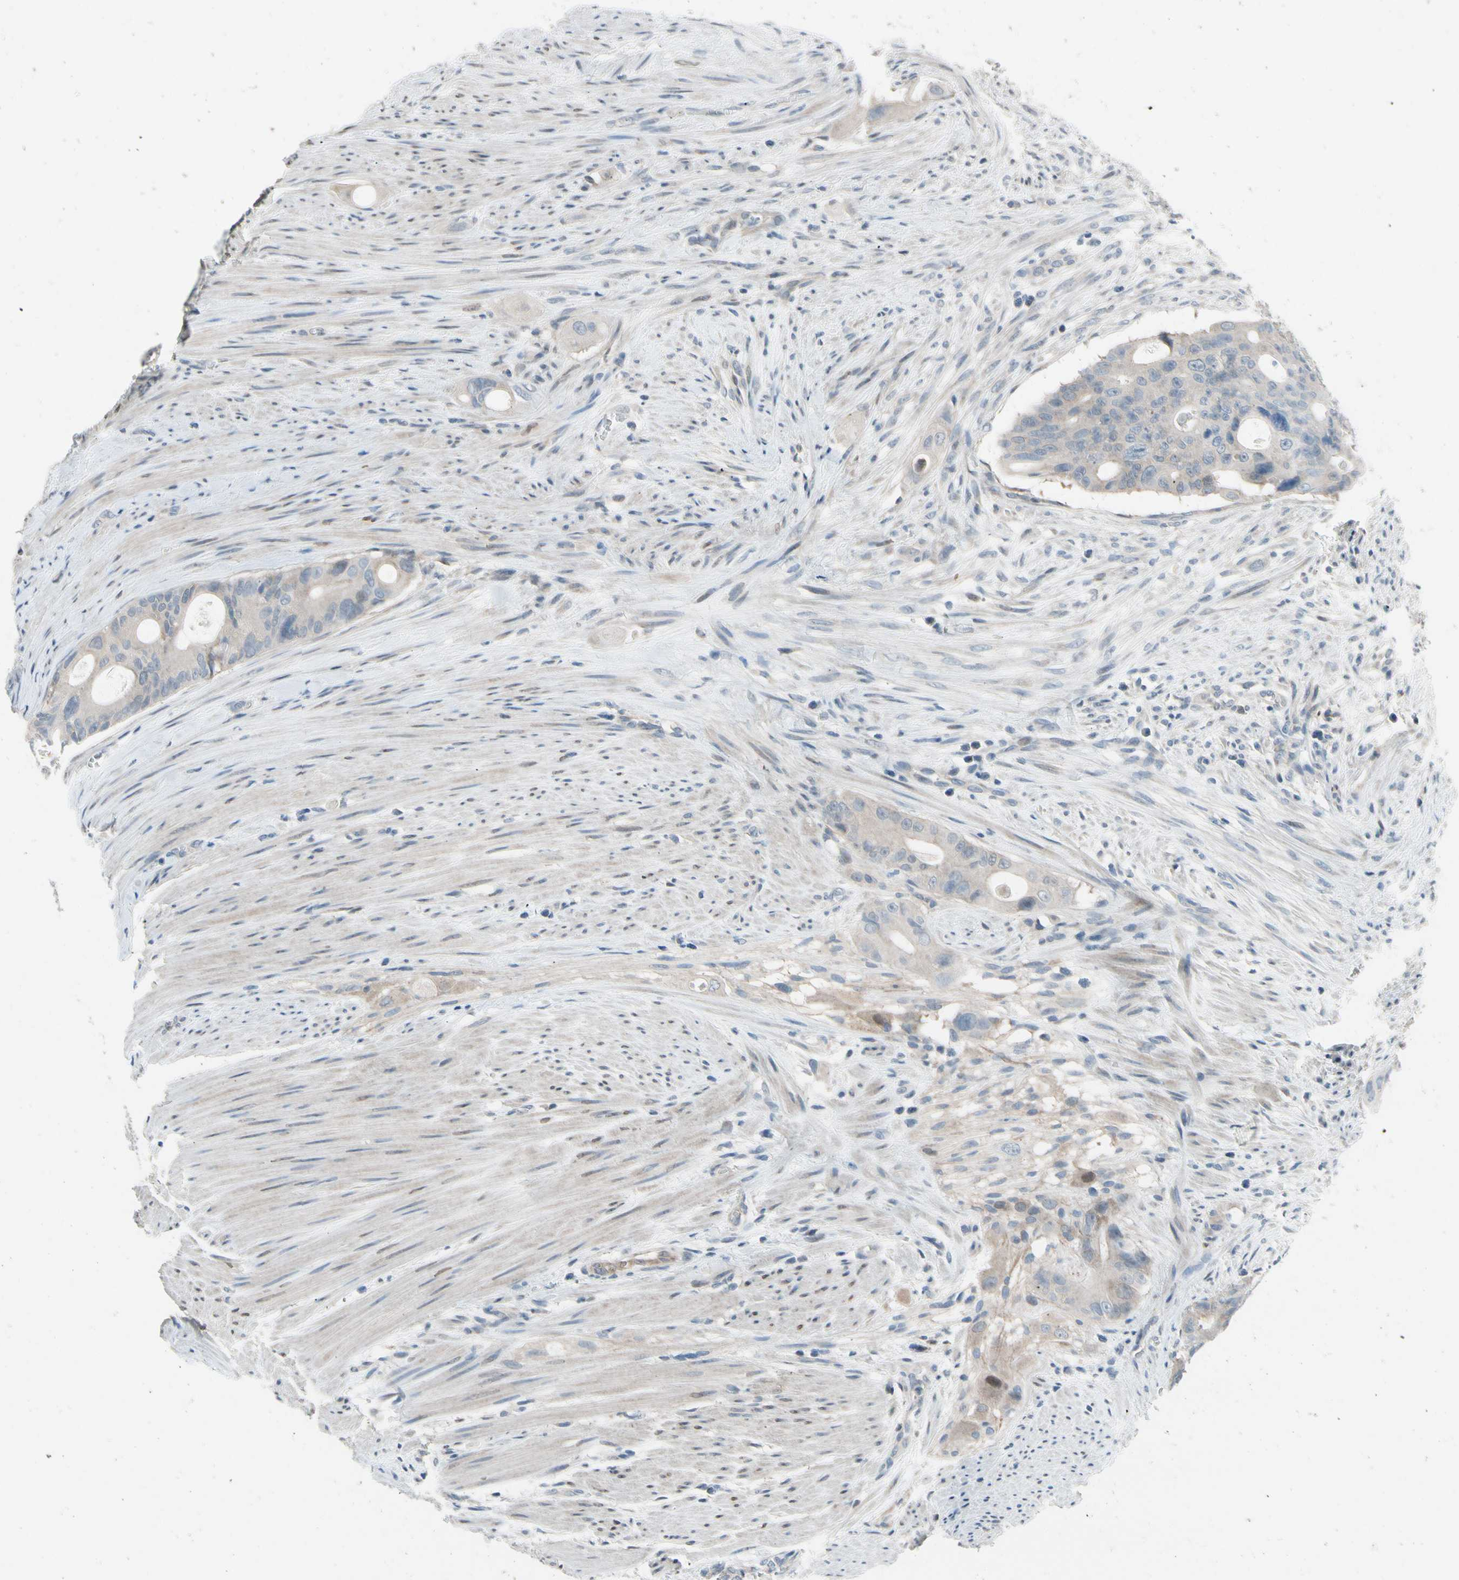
{"staining": {"intensity": "weak", "quantity": "25%-75%", "location": "cytoplasmic/membranous"}, "tissue": "colorectal cancer", "cell_type": "Tumor cells", "image_type": "cancer", "snomed": [{"axis": "morphology", "description": "Adenocarcinoma, NOS"}, {"axis": "topography", "description": "Colon"}], "caption": "Adenocarcinoma (colorectal) stained for a protein shows weak cytoplasmic/membranous positivity in tumor cells.", "gene": "CFAP36", "patient": {"sex": "female", "age": 57}}